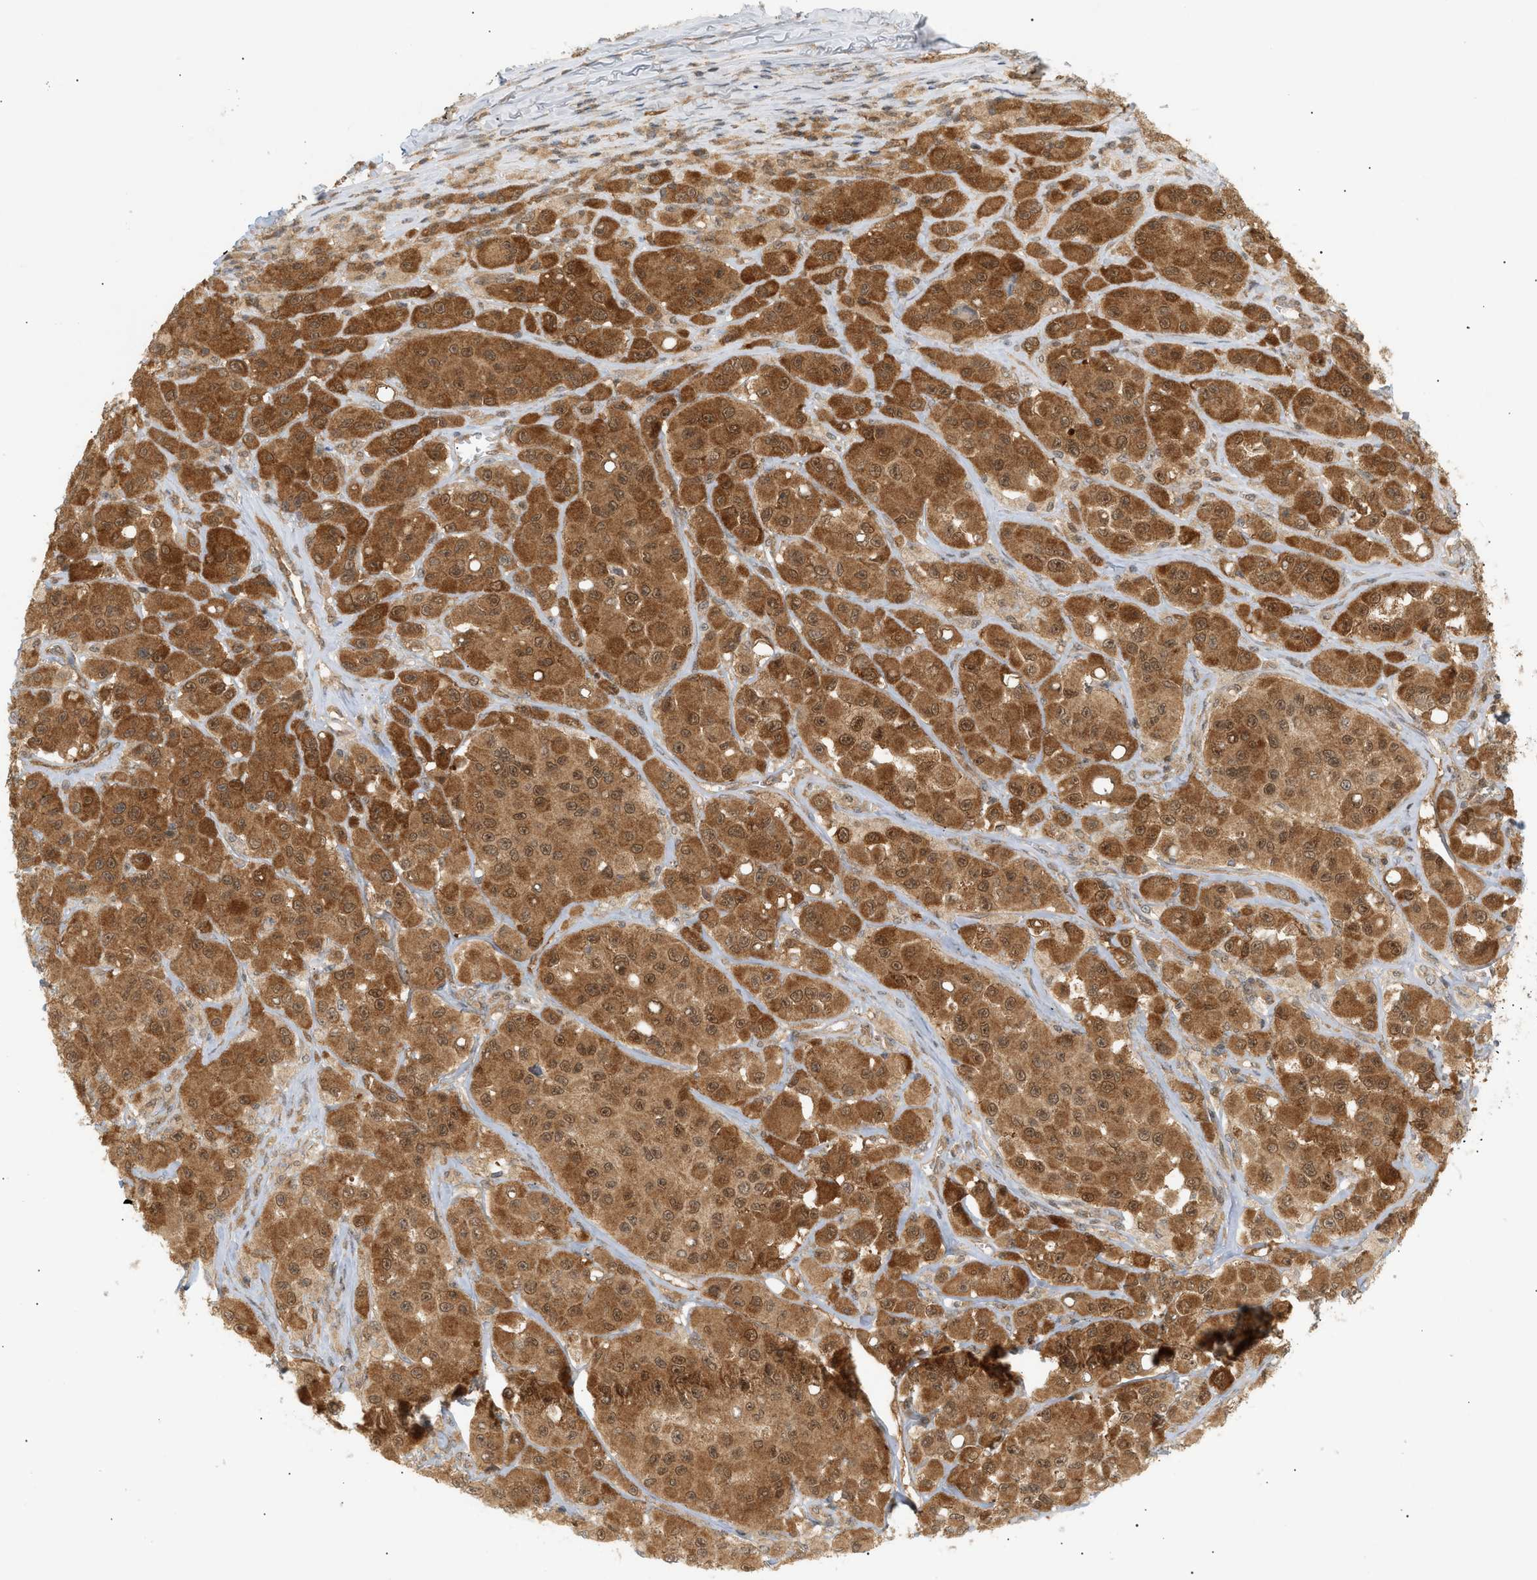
{"staining": {"intensity": "strong", "quantity": ">75%", "location": "cytoplasmic/membranous"}, "tissue": "melanoma", "cell_type": "Tumor cells", "image_type": "cancer", "snomed": [{"axis": "morphology", "description": "Malignant melanoma, NOS"}, {"axis": "topography", "description": "Skin"}], "caption": "Approximately >75% of tumor cells in melanoma demonstrate strong cytoplasmic/membranous protein expression as visualized by brown immunohistochemical staining.", "gene": "SHC1", "patient": {"sex": "male", "age": 84}}